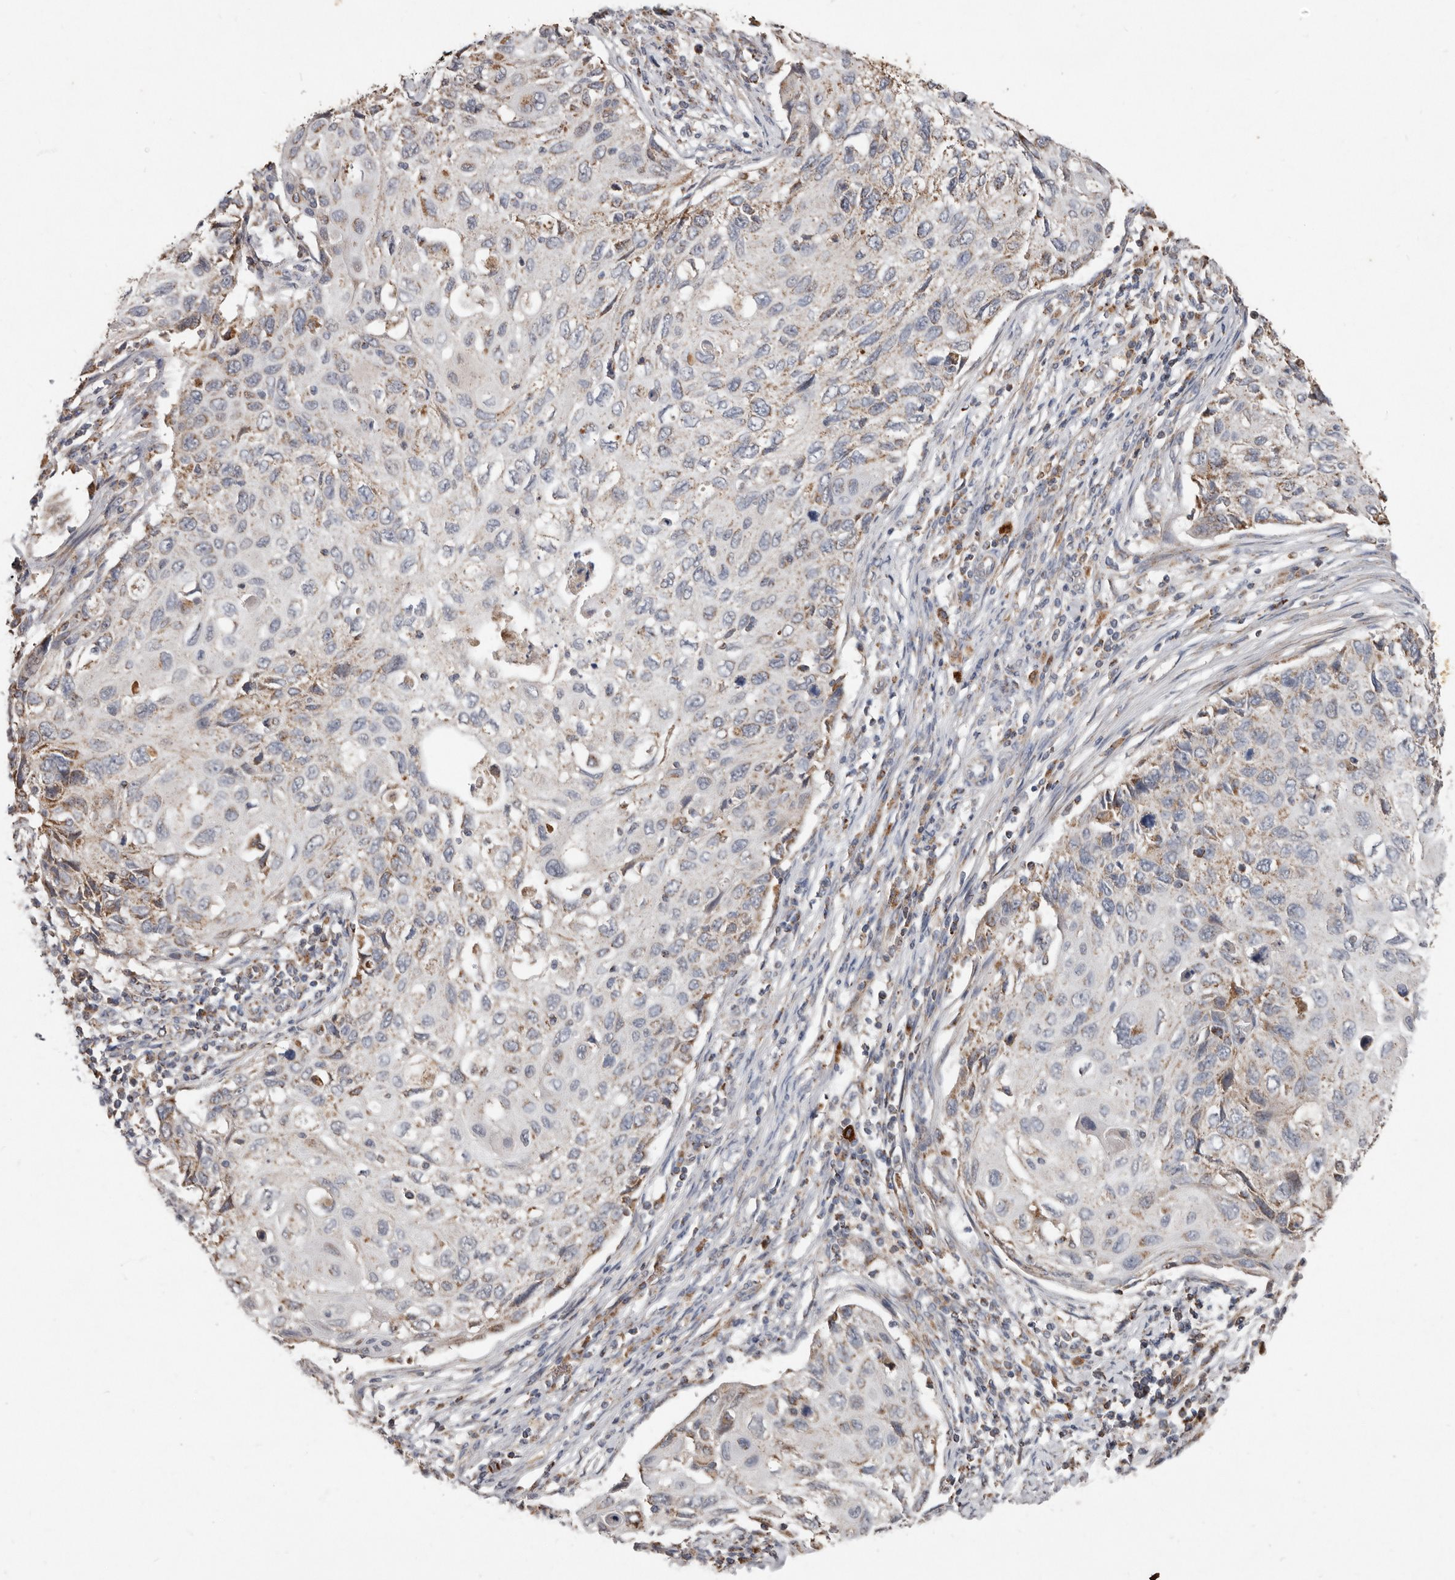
{"staining": {"intensity": "weak", "quantity": "<25%", "location": "cytoplasmic/membranous"}, "tissue": "cervical cancer", "cell_type": "Tumor cells", "image_type": "cancer", "snomed": [{"axis": "morphology", "description": "Squamous cell carcinoma, NOS"}, {"axis": "topography", "description": "Cervix"}], "caption": "Immunohistochemical staining of human cervical cancer (squamous cell carcinoma) shows no significant positivity in tumor cells.", "gene": "KIF26B", "patient": {"sex": "female", "age": 70}}